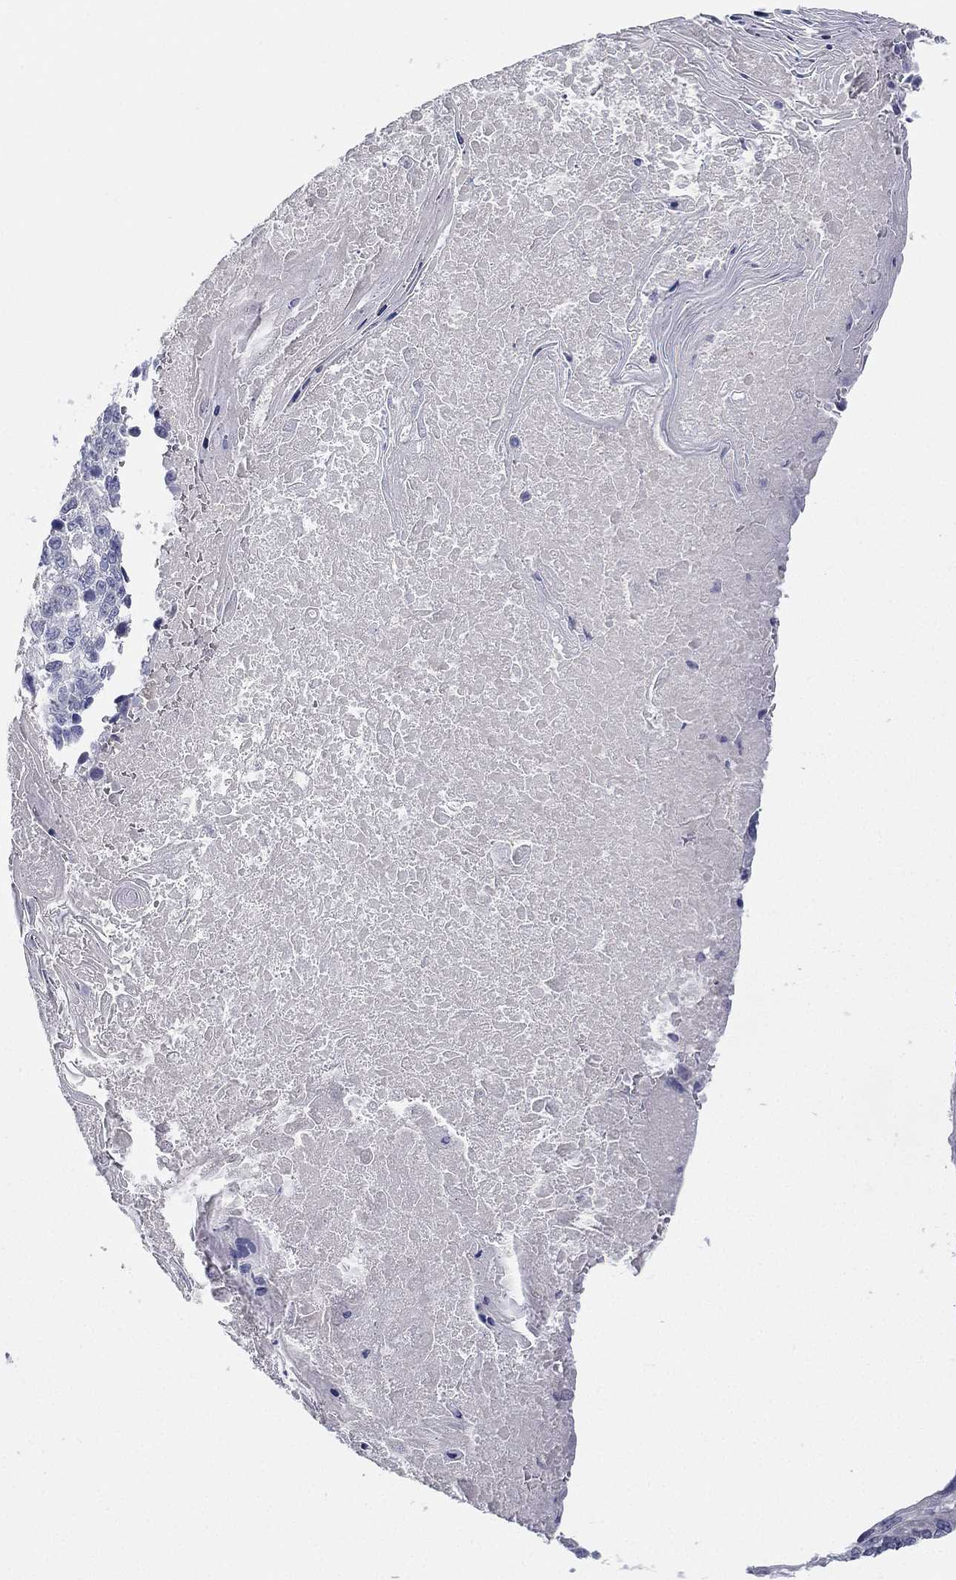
{"staining": {"intensity": "negative", "quantity": "none", "location": "none"}, "tissue": "lung cancer", "cell_type": "Tumor cells", "image_type": "cancer", "snomed": [{"axis": "morphology", "description": "Squamous cell carcinoma, NOS"}, {"axis": "topography", "description": "Lung"}], "caption": "Squamous cell carcinoma (lung) was stained to show a protein in brown. There is no significant staining in tumor cells.", "gene": "MLF1", "patient": {"sex": "male", "age": 73}}